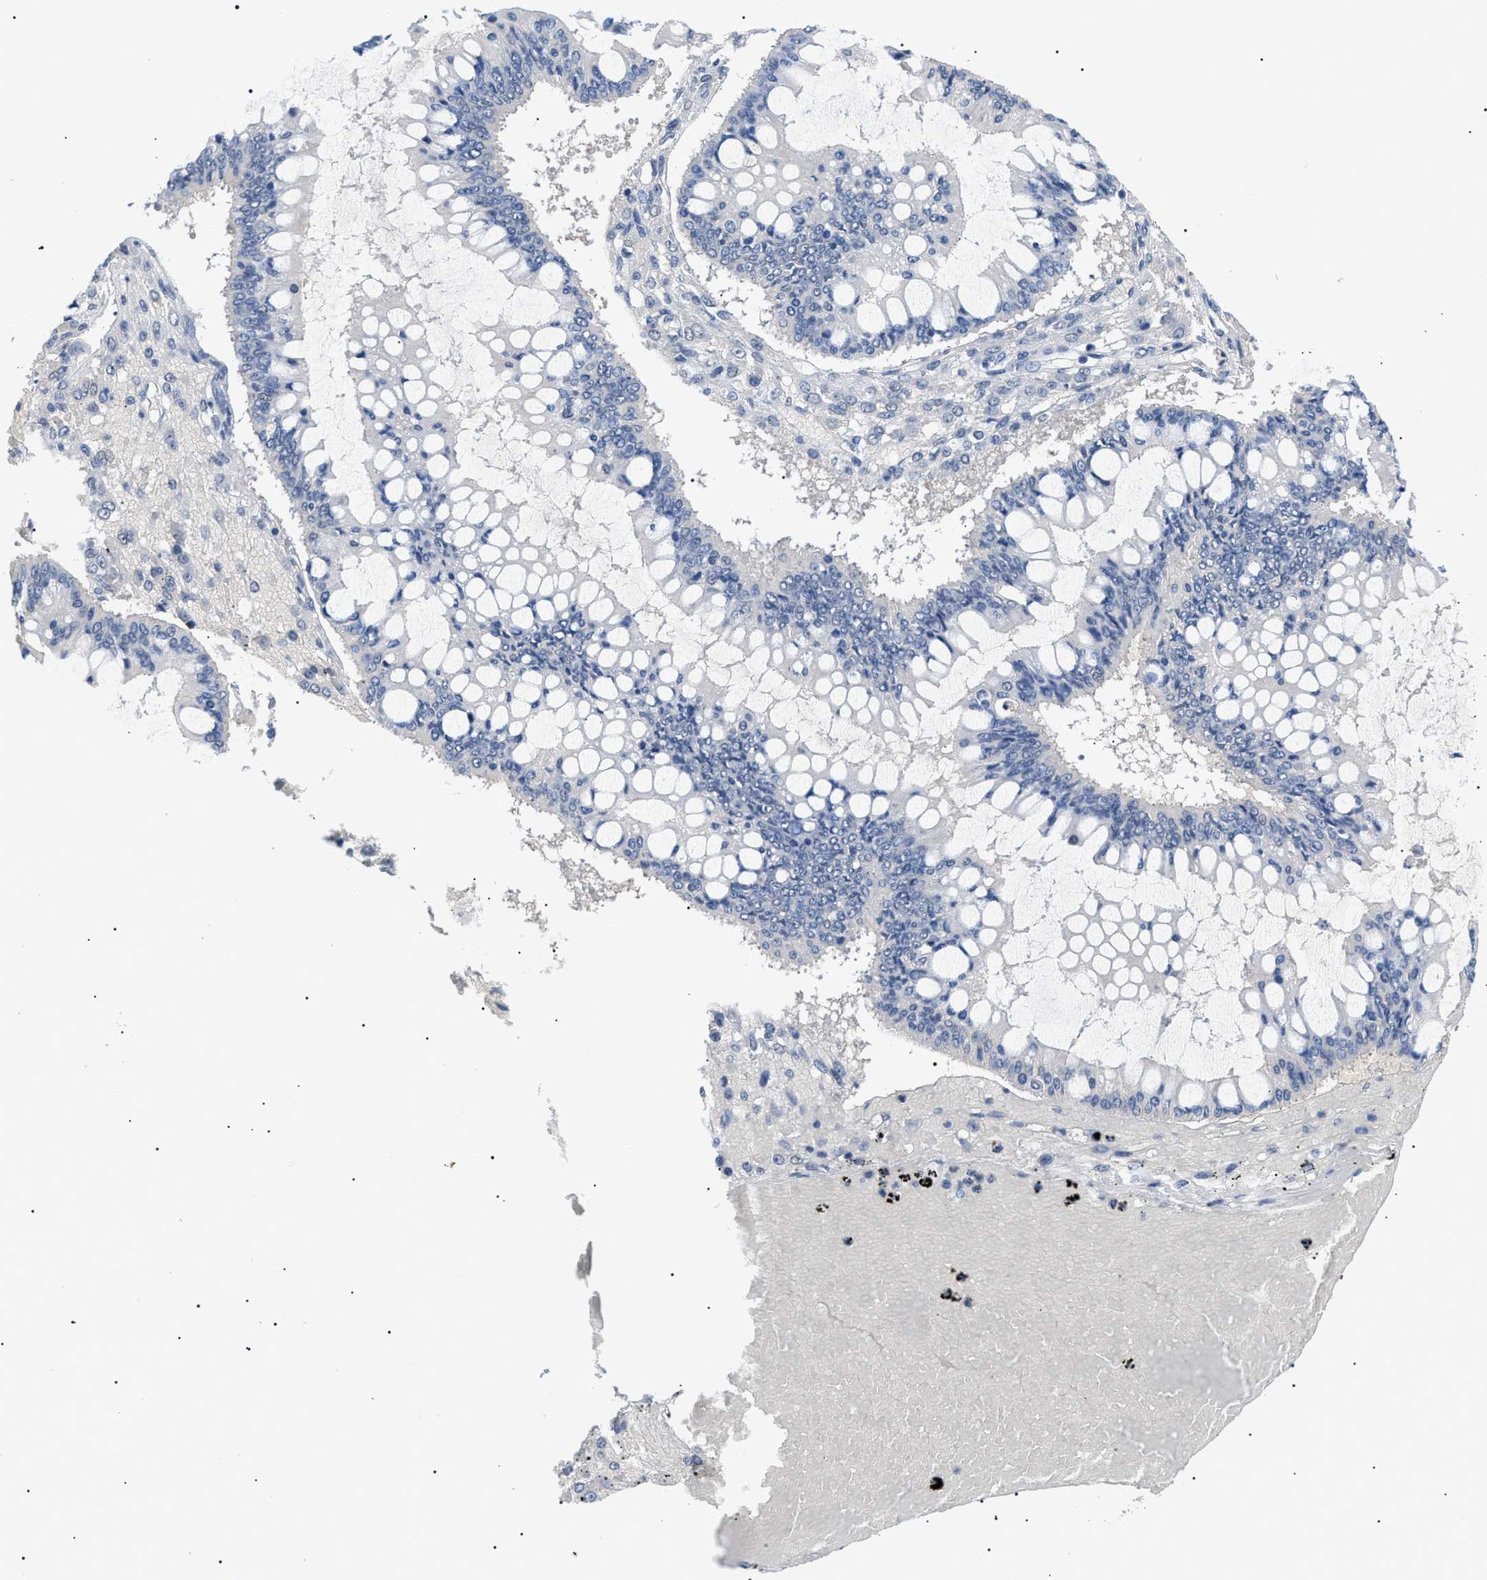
{"staining": {"intensity": "negative", "quantity": "none", "location": "none"}, "tissue": "ovarian cancer", "cell_type": "Tumor cells", "image_type": "cancer", "snomed": [{"axis": "morphology", "description": "Cystadenocarcinoma, mucinous, NOS"}, {"axis": "topography", "description": "Ovary"}], "caption": "Ovarian mucinous cystadenocarcinoma was stained to show a protein in brown. There is no significant expression in tumor cells.", "gene": "PRRT2", "patient": {"sex": "female", "age": 73}}